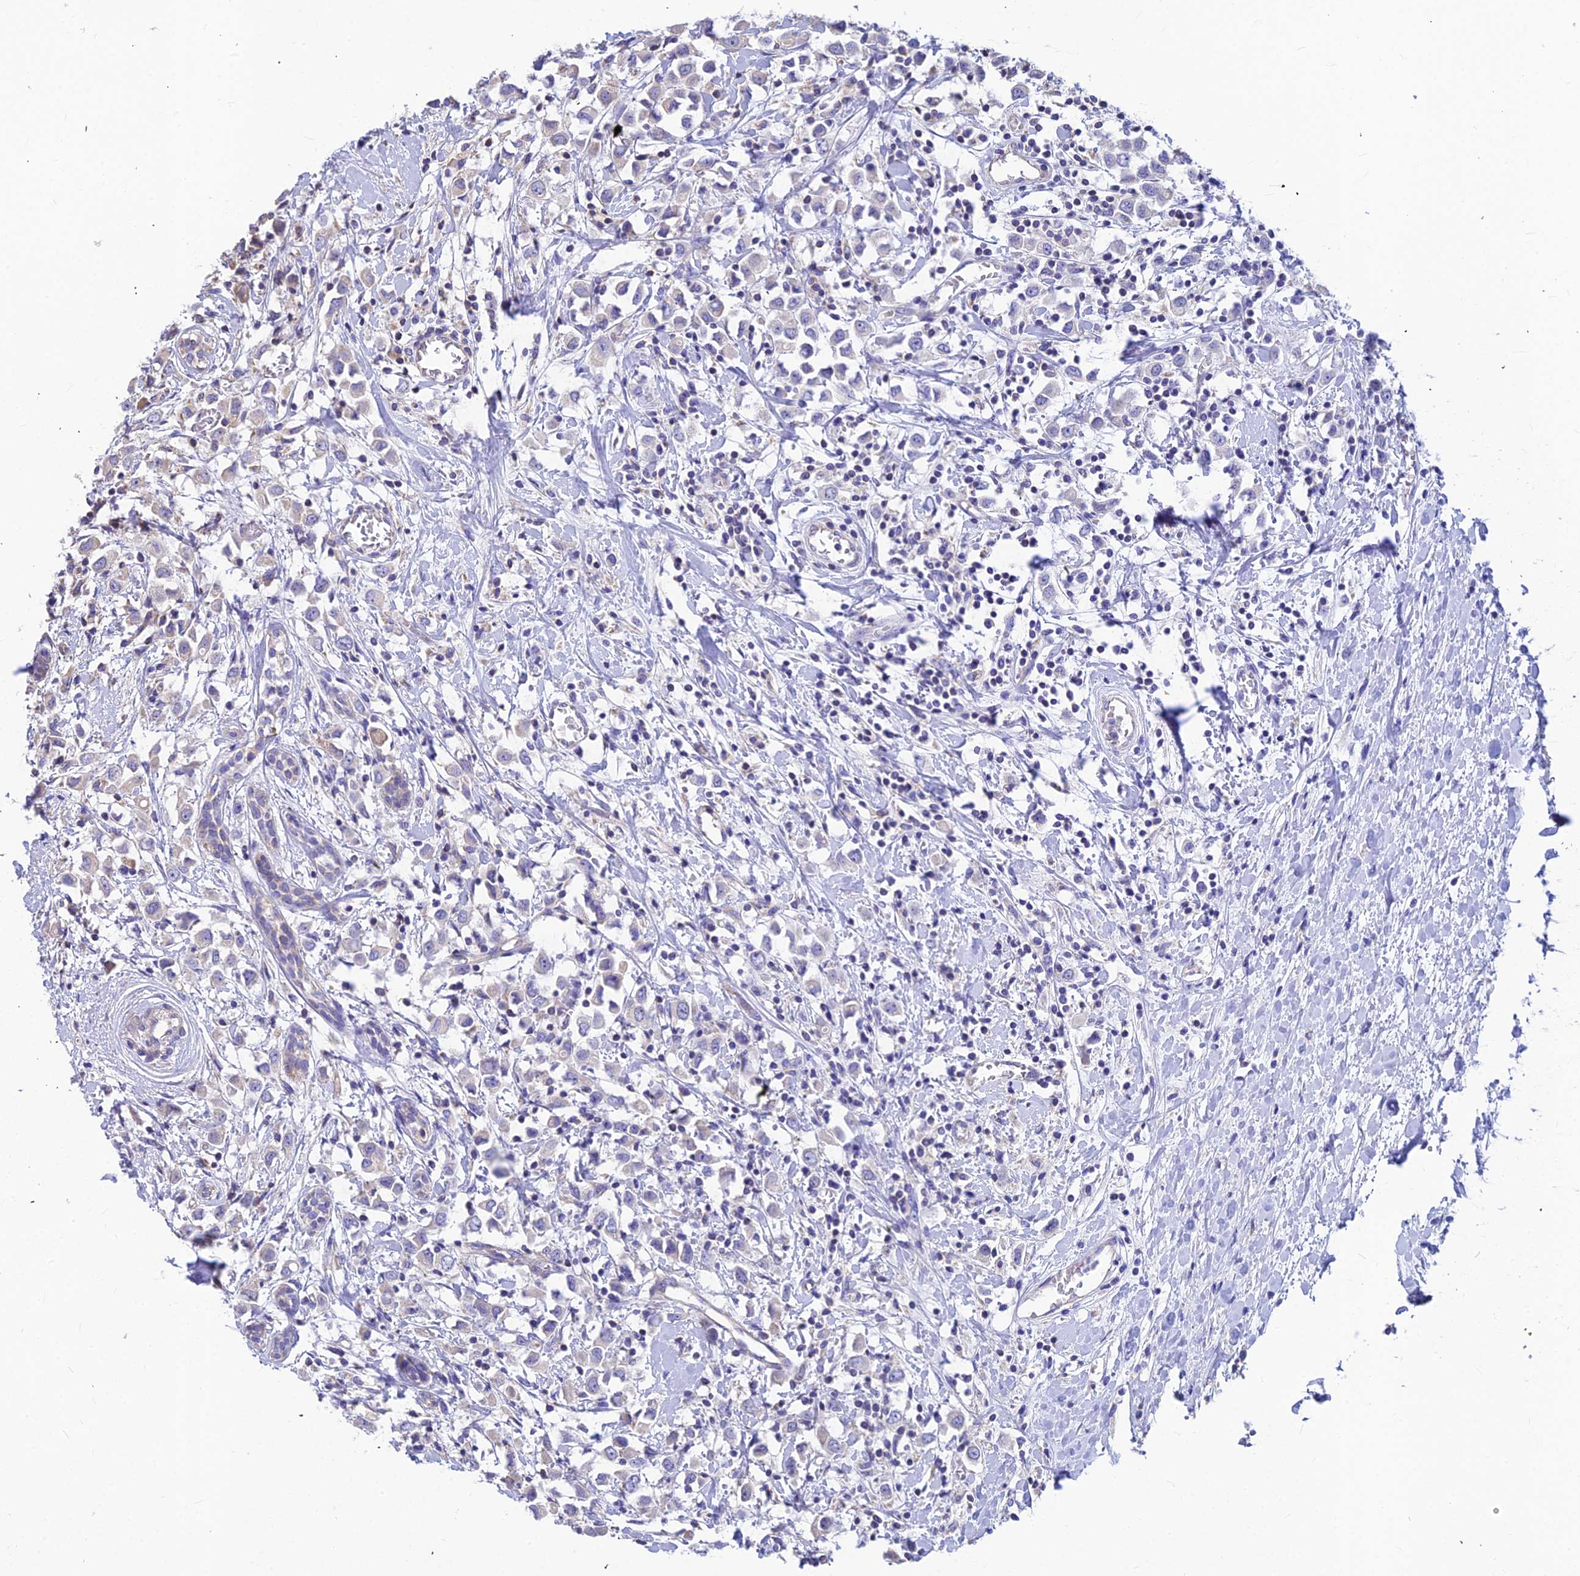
{"staining": {"intensity": "negative", "quantity": "none", "location": "none"}, "tissue": "breast cancer", "cell_type": "Tumor cells", "image_type": "cancer", "snomed": [{"axis": "morphology", "description": "Duct carcinoma"}, {"axis": "topography", "description": "Breast"}], "caption": "Breast cancer (intraductal carcinoma) stained for a protein using immunohistochemistry (IHC) shows no staining tumor cells.", "gene": "ASPHD1", "patient": {"sex": "female", "age": 61}}